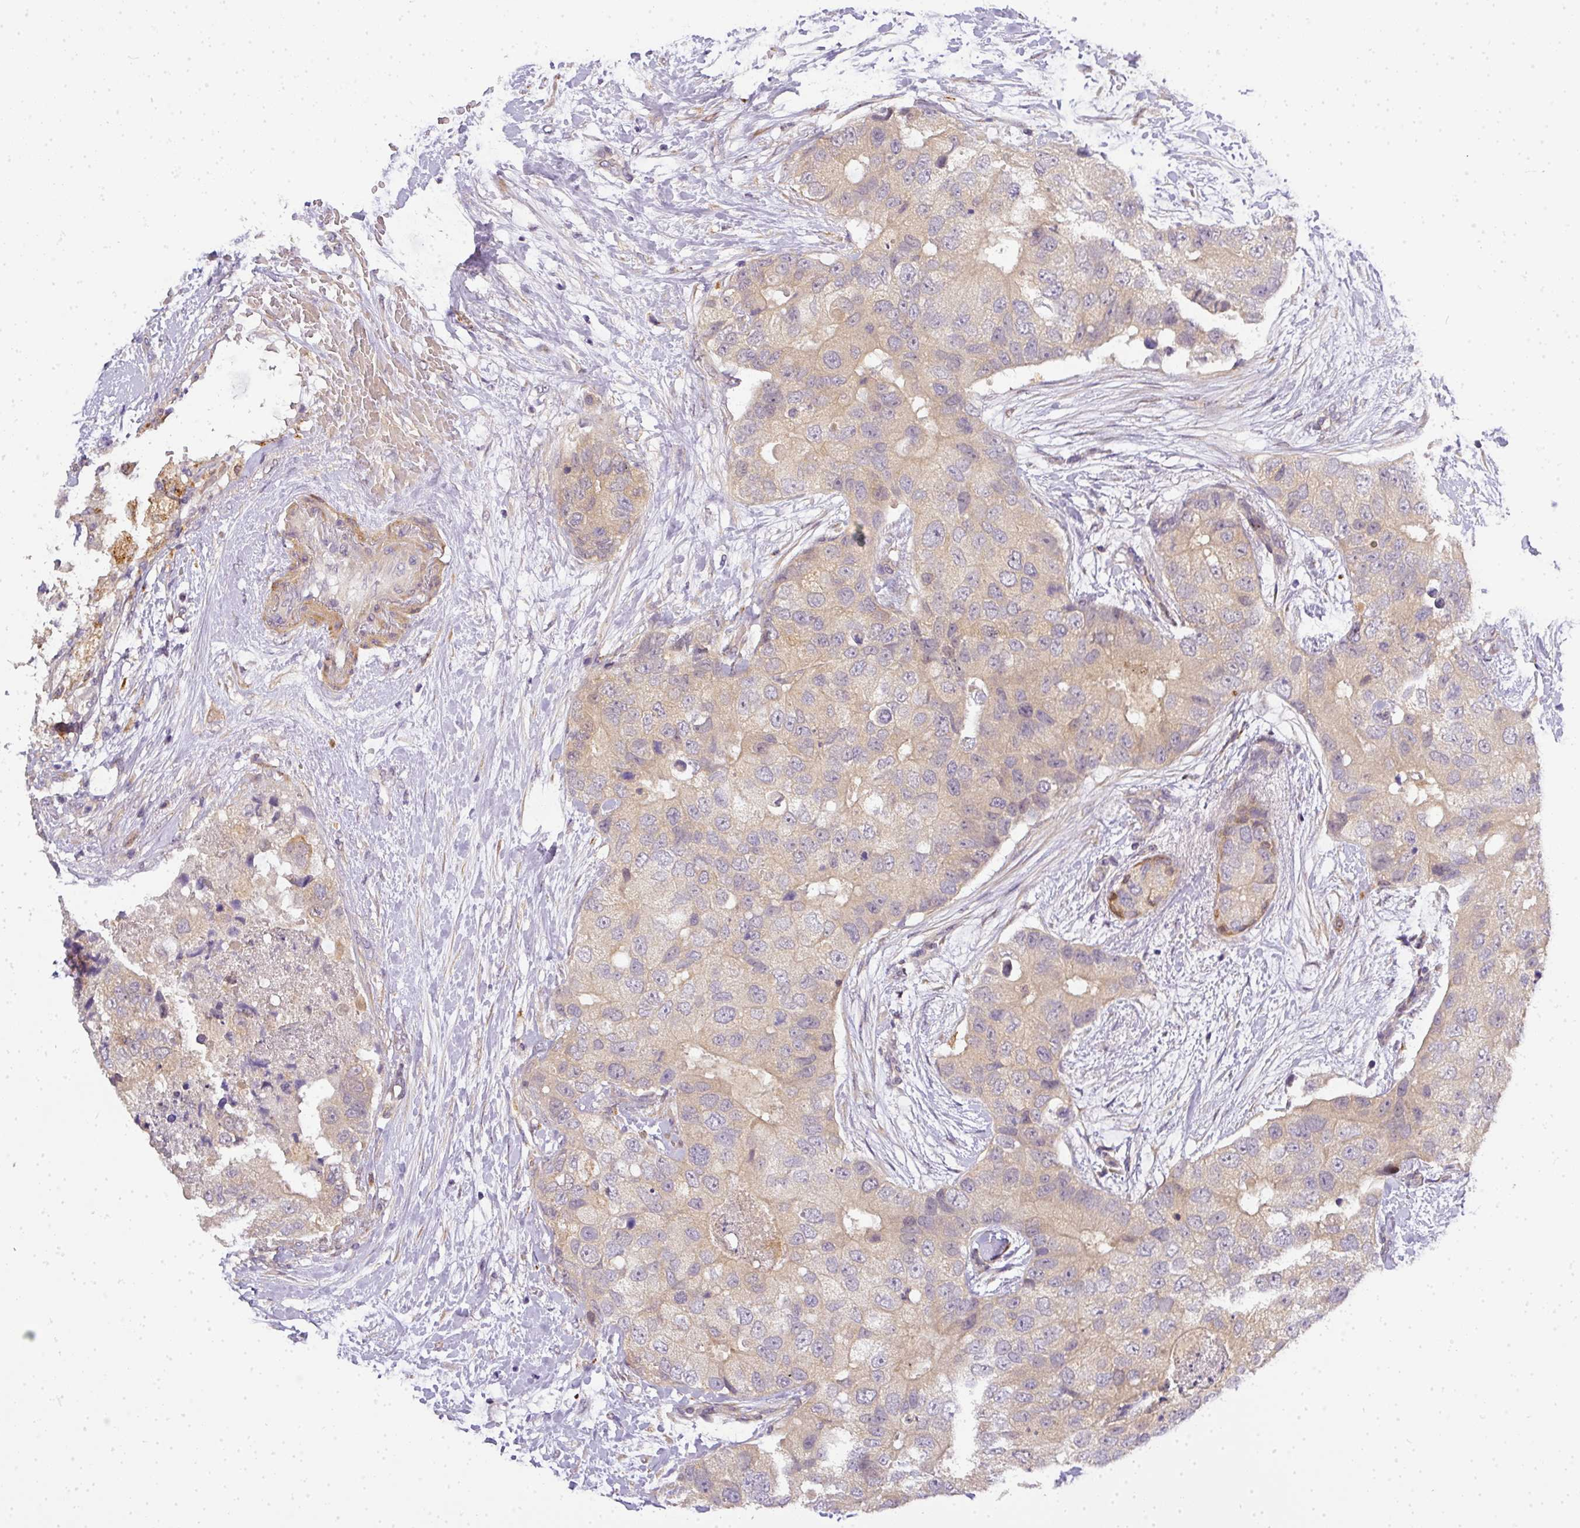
{"staining": {"intensity": "weak", "quantity": "25%-75%", "location": "cytoplasmic/membranous"}, "tissue": "breast cancer", "cell_type": "Tumor cells", "image_type": "cancer", "snomed": [{"axis": "morphology", "description": "Duct carcinoma"}, {"axis": "topography", "description": "Breast"}], "caption": "An immunohistochemistry (IHC) histopathology image of tumor tissue is shown. Protein staining in brown shows weak cytoplasmic/membranous positivity in intraductal carcinoma (breast) within tumor cells.", "gene": "ADH5", "patient": {"sex": "female", "age": 62}}